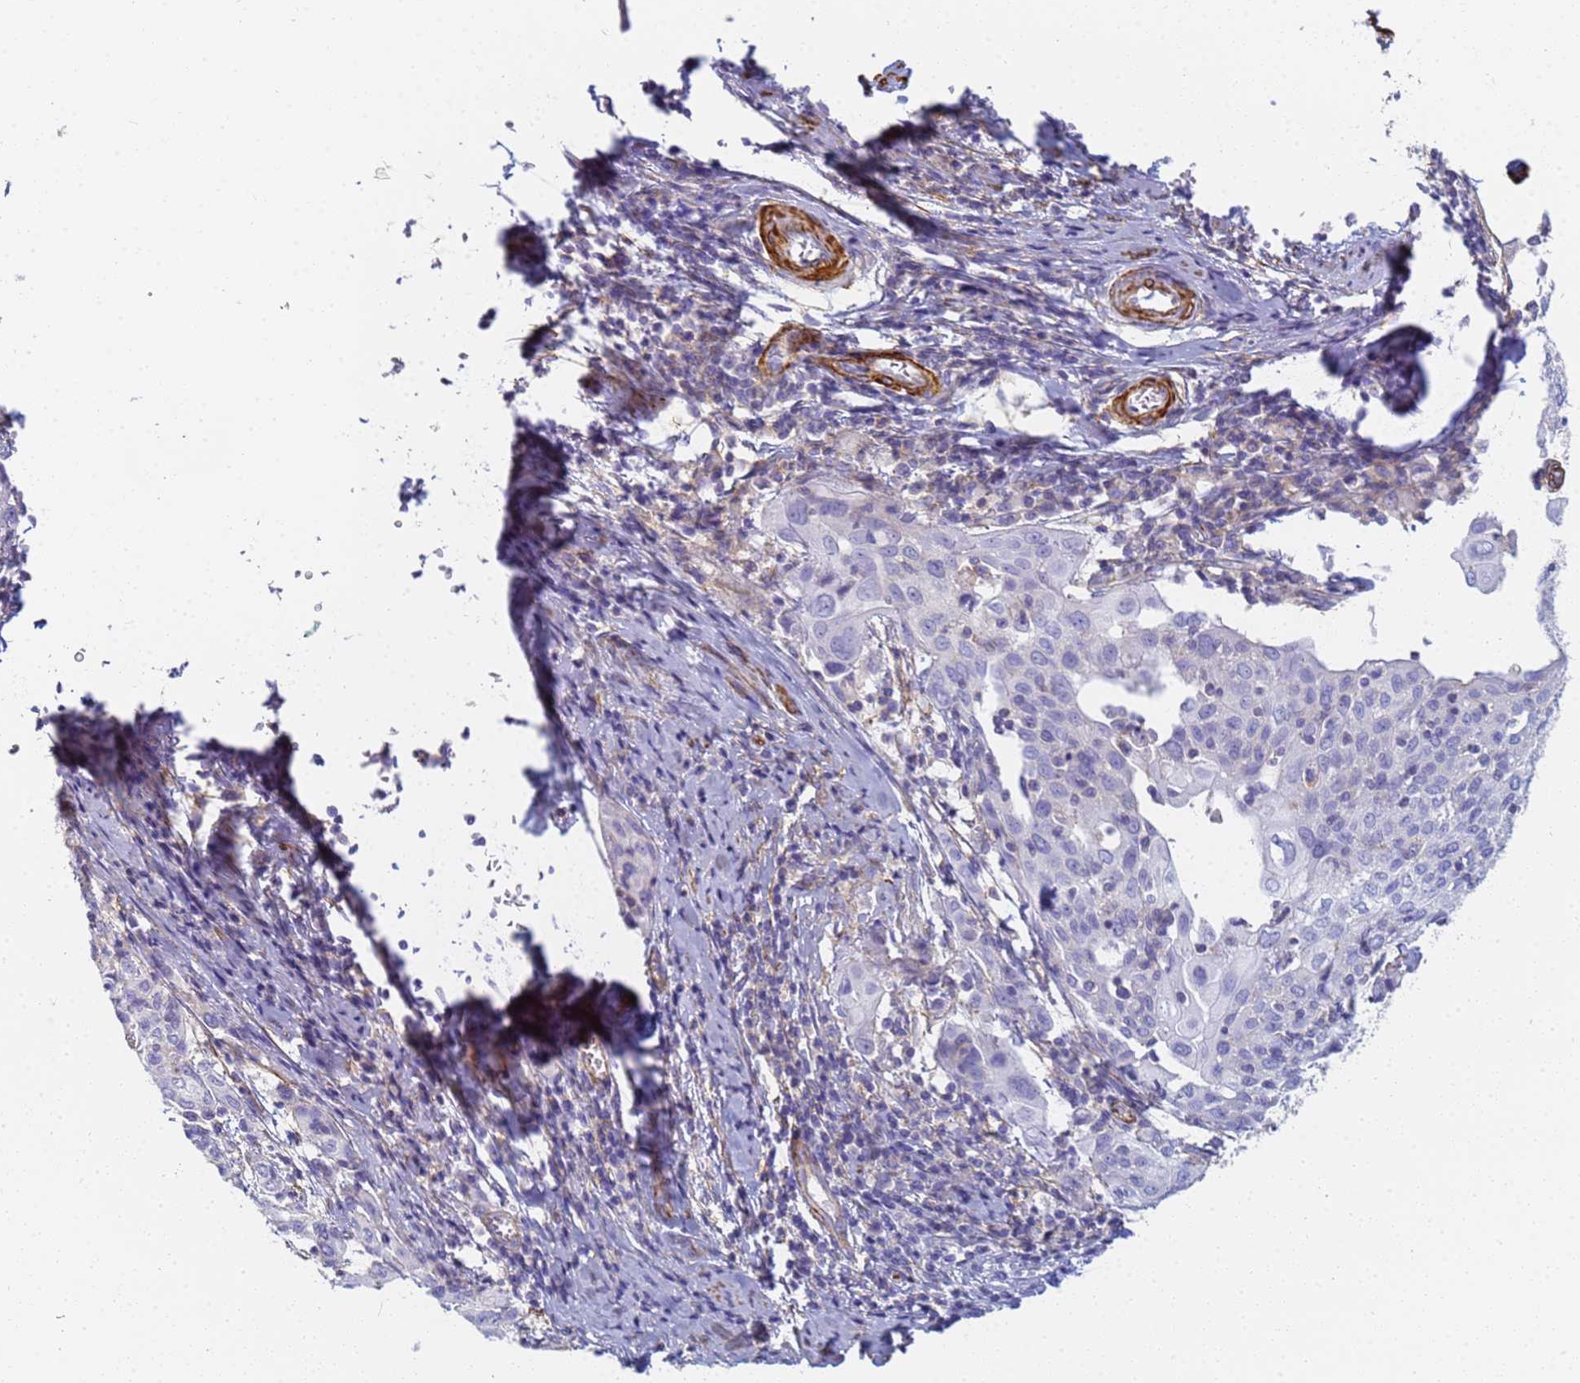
{"staining": {"intensity": "negative", "quantity": "none", "location": "none"}, "tissue": "cervical cancer", "cell_type": "Tumor cells", "image_type": "cancer", "snomed": [{"axis": "morphology", "description": "Squamous cell carcinoma, NOS"}, {"axis": "topography", "description": "Cervix"}], "caption": "This is a image of immunohistochemistry (IHC) staining of cervical cancer (squamous cell carcinoma), which shows no positivity in tumor cells.", "gene": "TPM1", "patient": {"sex": "female", "age": 67}}